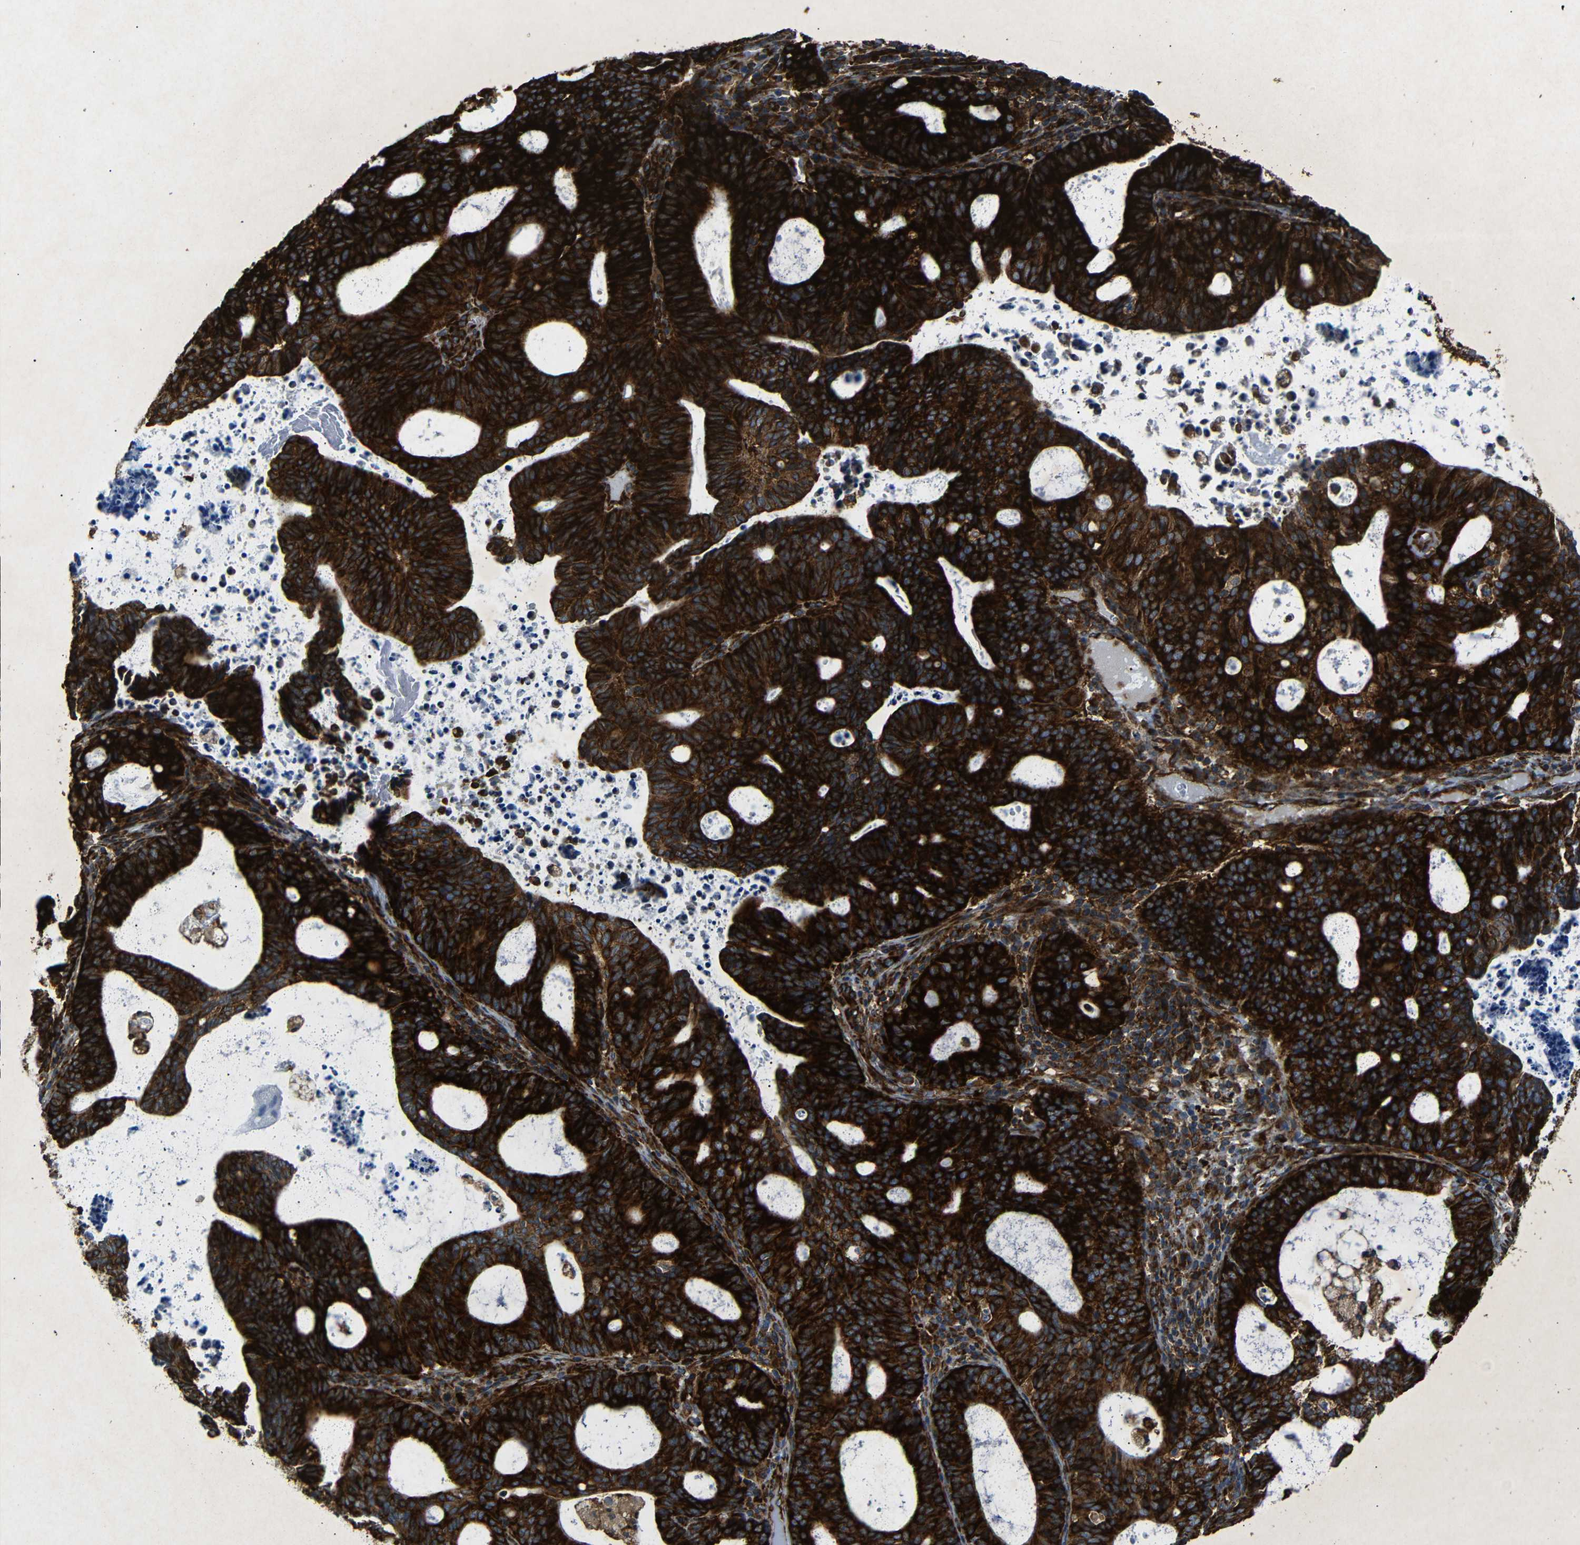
{"staining": {"intensity": "strong", "quantity": ">75%", "location": "cytoplasmic/membranous"}, "tissue": "endometrial cancer", "cell_type": "Tumor cells", "image_type": "cancer", "snomed": [{"axis": "morphology", "description": "Adenocarcinoma, NOS"}, {"axis": "topography", "description": "Uterus"}], "caption": "Endometrial cancer tissue reveals strong cytoplasmic/membranous staining in approximately >75% of tumor cells, visualized by immunohistochemistry.", "gene": "BTF3", "patient": {"sex": "female", "age": 83}}